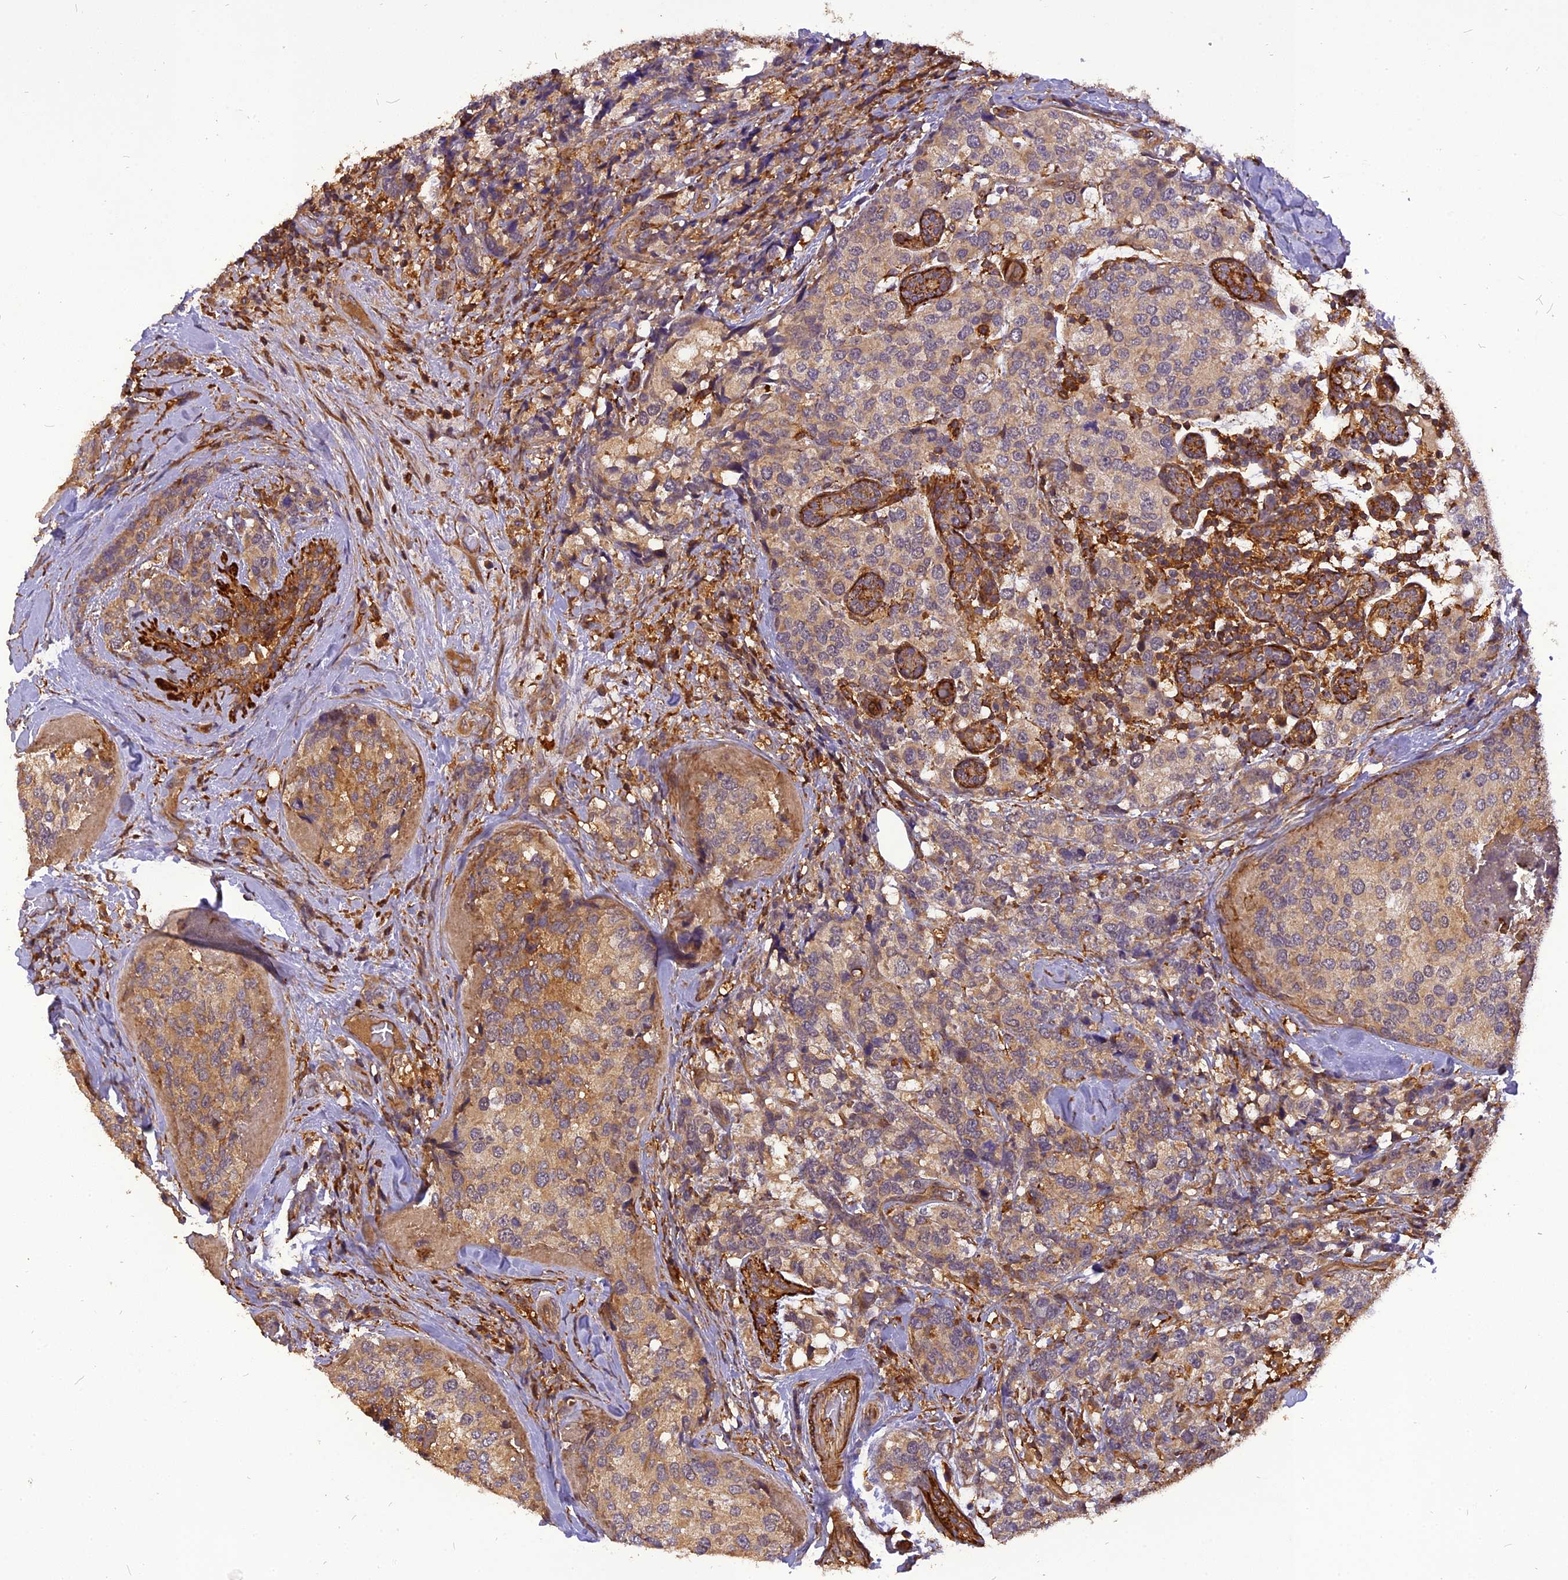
{"staining": {"intensity": "weak", "quantity": ">75%", "location": "cytoplasmic/membranous"}, "tissue": "breast cancer", "cell_type": "Tumor cells", "image_type": "cancer", "snomed": [{"axis": "morphology", "description": "Lobular carcinoma"}, {"axis": "topography", "description": "Breast"}], "caption": "This is an image of immunohistochemistry (IHC) staining of breast lobular carcinoma, which shows weak positivity in the cytoplasmic/membranous of tumor cells.", "gene": "STOML1", "patient": {"sex": "female", "age": 59}}